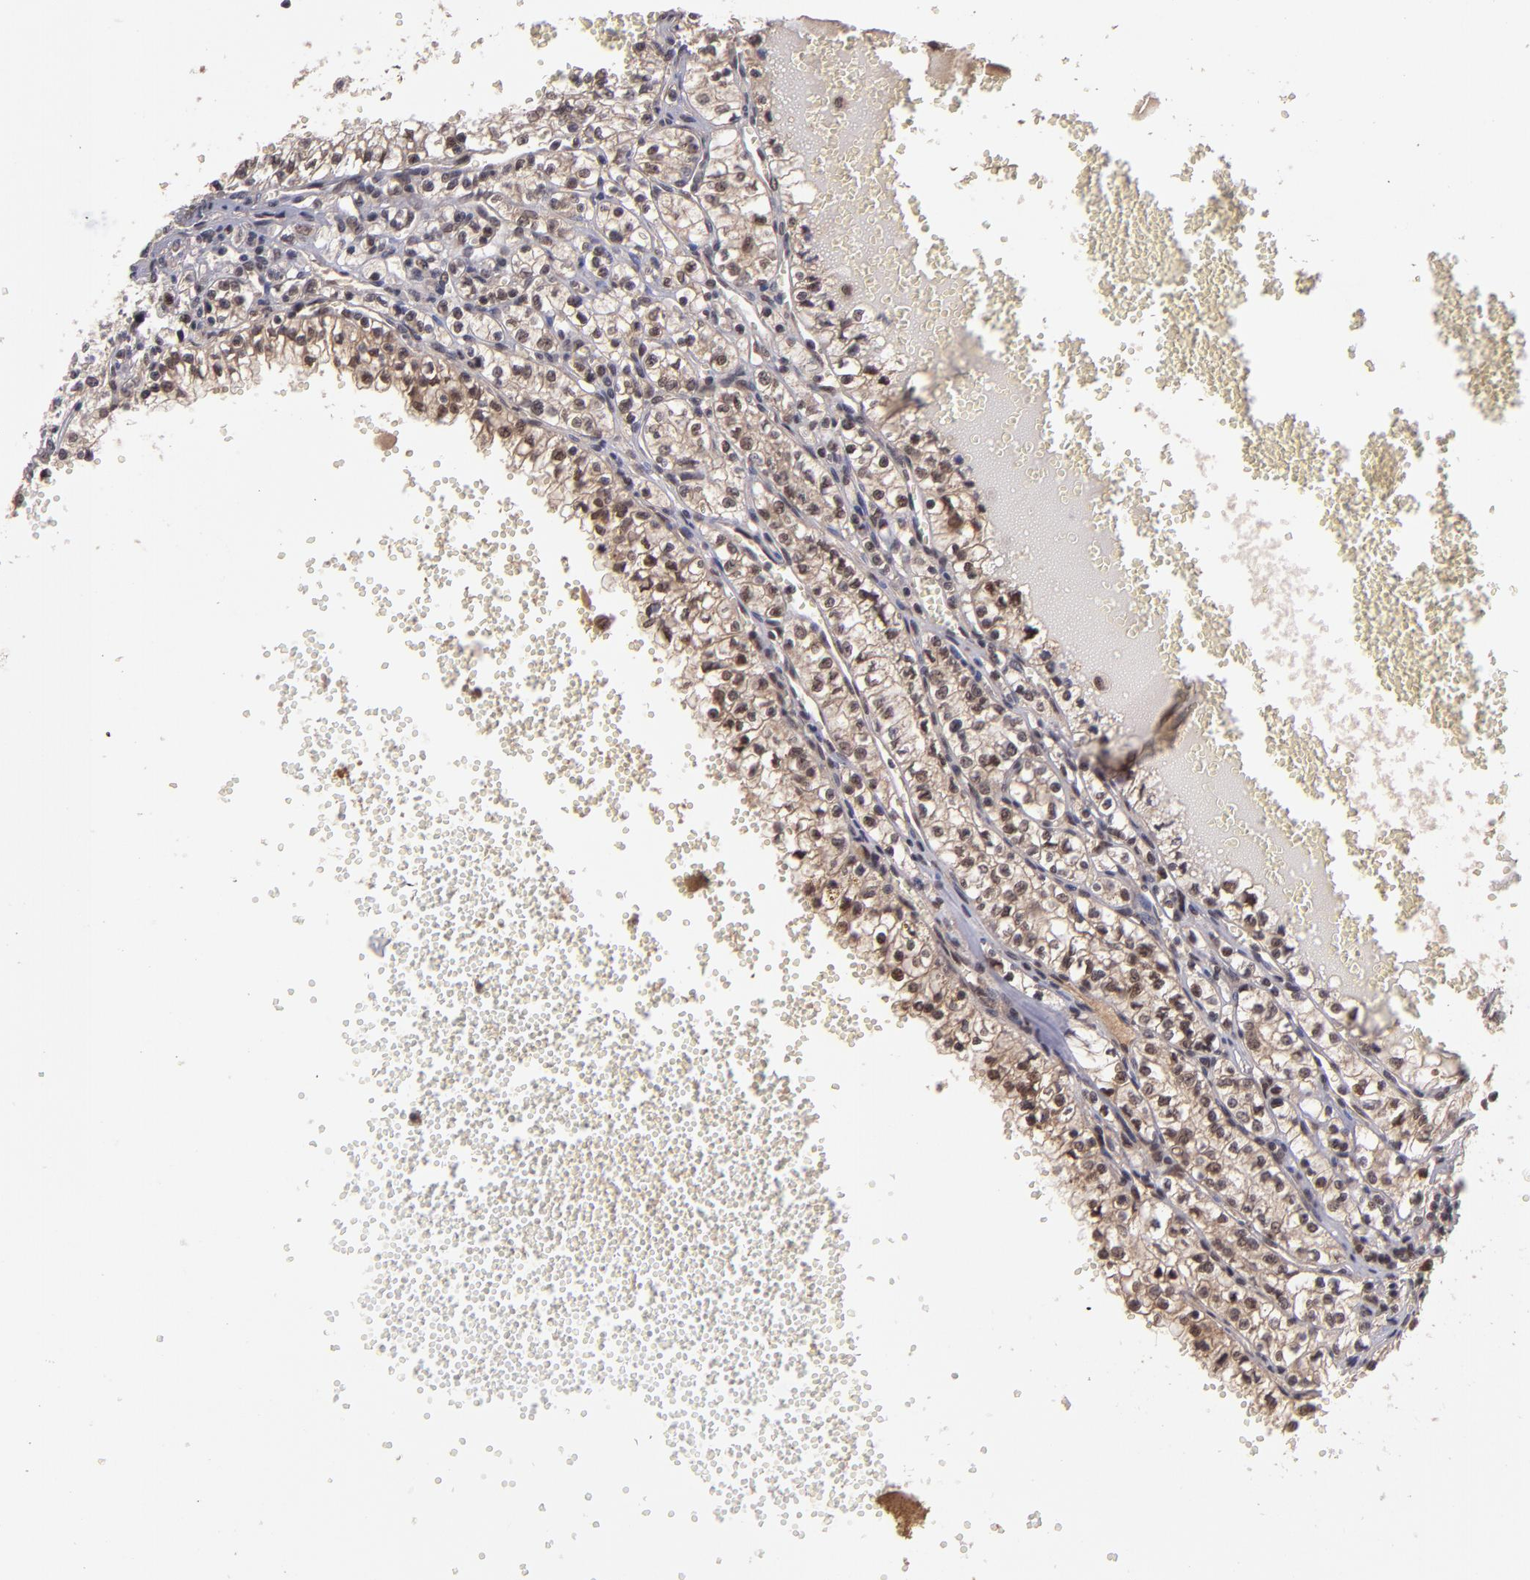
{"staining": {"intensity": "weak", "quantity": ">75%", "location": "cytoplasmic/membranous,nuclear"}, "tissue": "renal cancer", "cell_type": "Tumor cells", "image_type": "cancer", "snomed": [{"axis": "morphology", "description": "Adenocarcinoma, NOS"}, {"axis": "topography", "description": "Kidney"}], "caption": "Renal cancer stained for a protein (brown) reveals weak cytoplasmic/membranous and nuclear positive staining in approximately >75% of tumor cells.", "gene": "ABHD12B", "patient": {"sex": "male", "age": 61}}